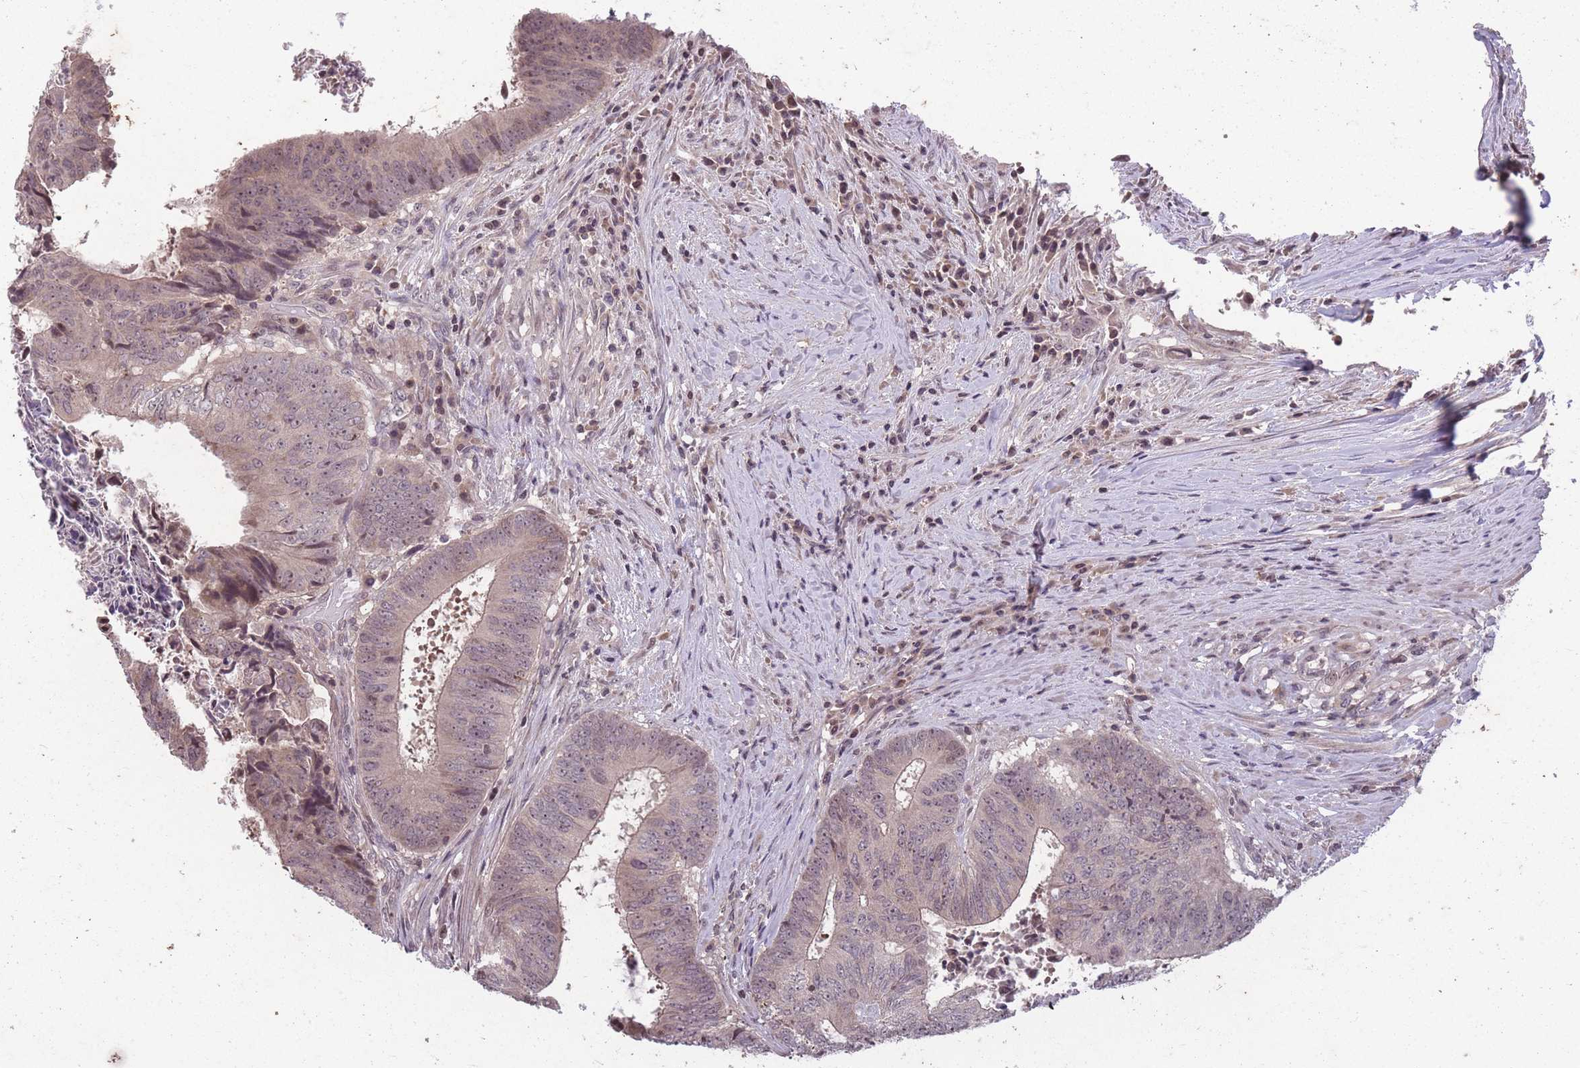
{"staining": {"intensity": "weak", "quantity": ">75%", "location": "cytoplasmic/membranous,nuclear"}, "tissue": "colorectal cancer", "cell_type": "Tumor cells", "image_type": "cancer", "snomed": [{"axis": "morphology", "description": "Adenocarcinoma, NOS"}, {"axis": "topography", "description": "Rectum"}], "caption": "Weak cytoplasmic/membranous and nuclear protein staining is appreciated in about >75% of tumor cells in adenocarcinoma (colorectal). The staining is performed using DAB (3,3'-diaminobenzidine) brown chromogen to label protein expression. The nuclei are counter-stained blue using hematoxylin.", "gene": "GGT5", "patient": {"sex": "male", "age": 72}}